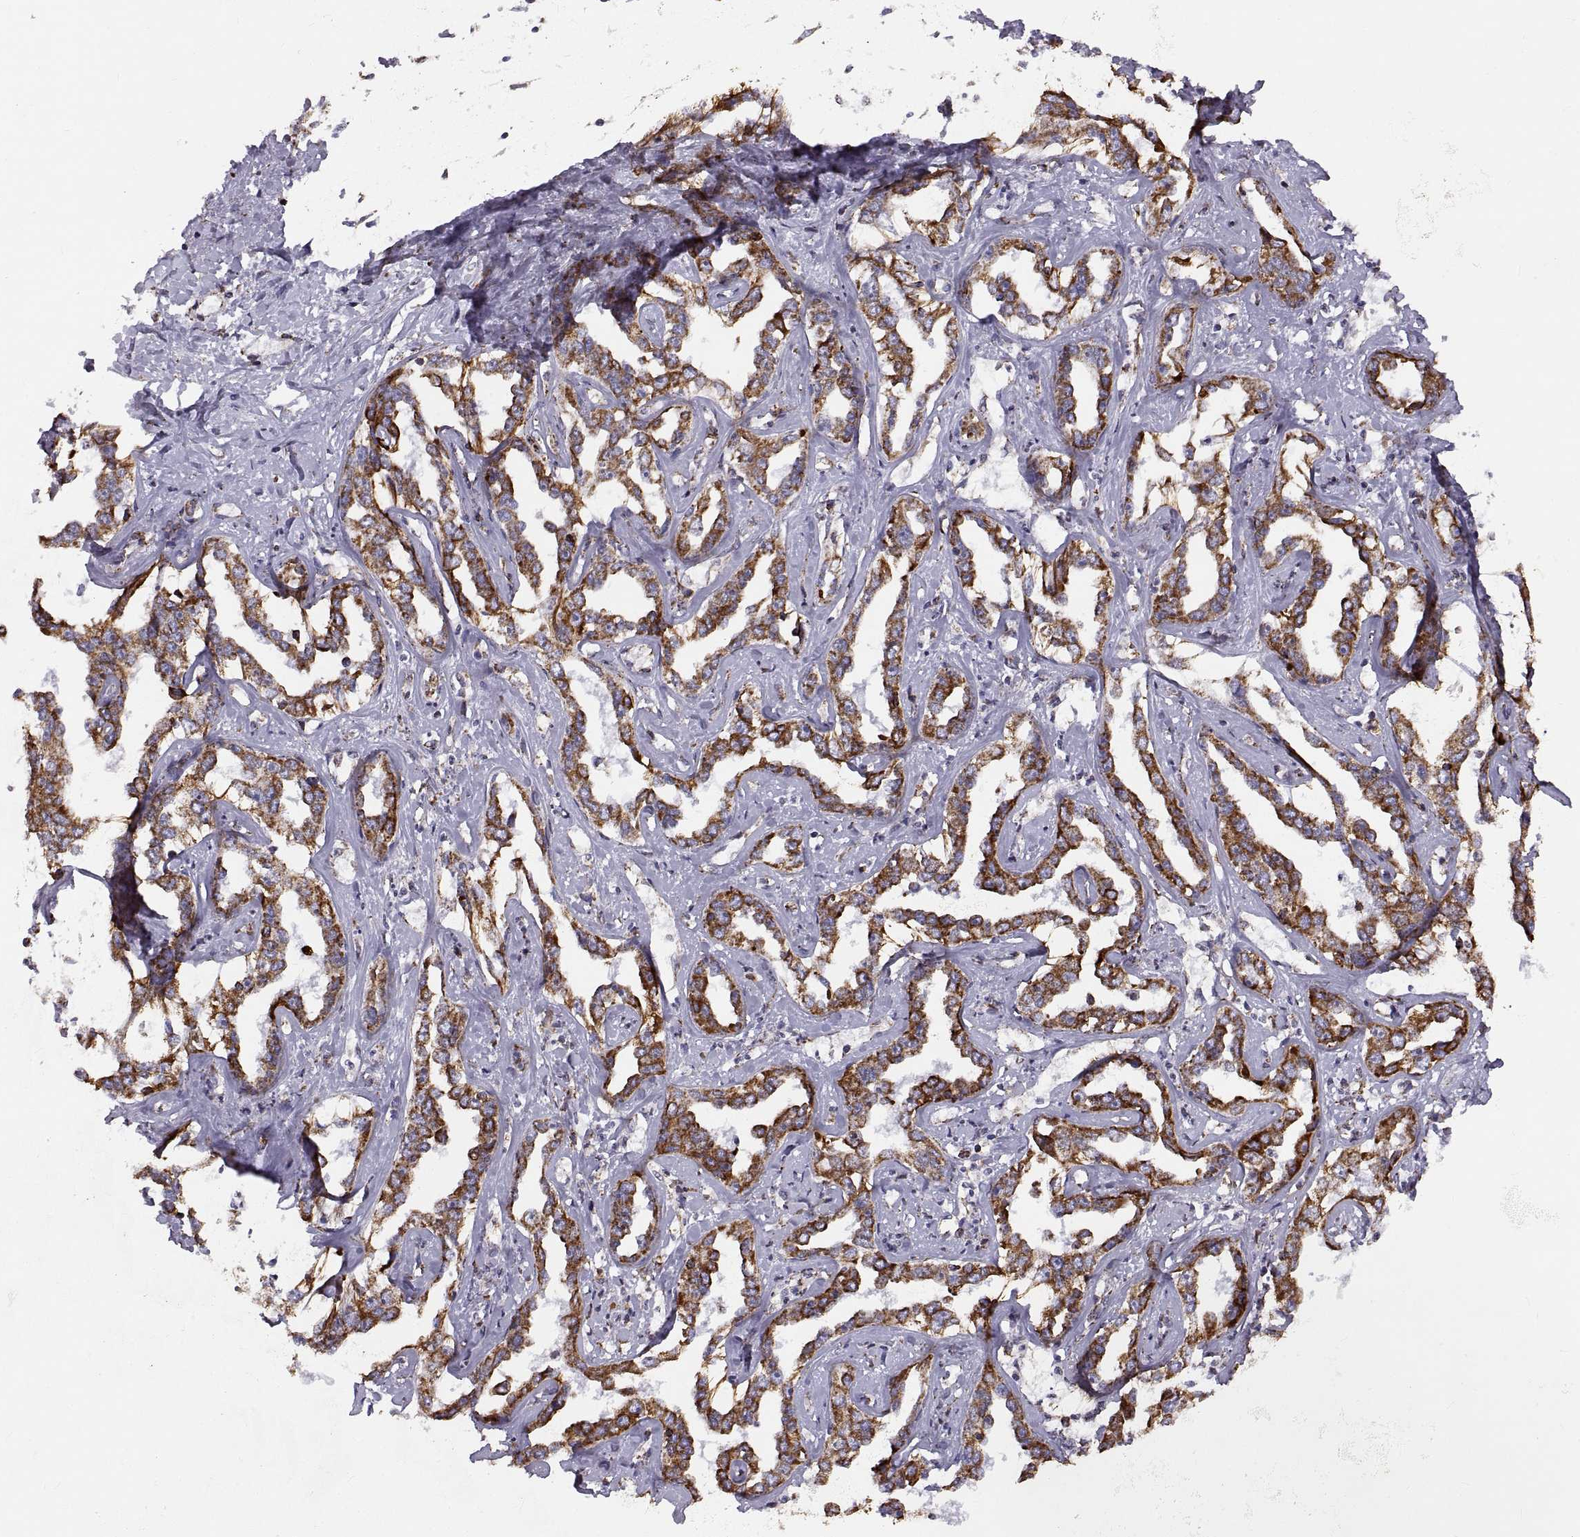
{"staining": {"intensity": "strong", "quantity": ">75%", "location": "cytoplasmic/membranous"}, "tissue": "liver cancer", "cell_type": "Tumor cells", "image_type": "cancer", "snomed": [{"axis": "morphology", "description": "Cholangiocarcinoma"}, {"axis": "topography", "description": "Liver"}], "caption": "Human cholangiocarcinoma (liver) stained with a brown dye exhibits strong cytoplasmic/membranous positive positivity in about >75% of tumor cells.", "gene": "ARSD", "patient": {"sex": "male", "age": 59}}